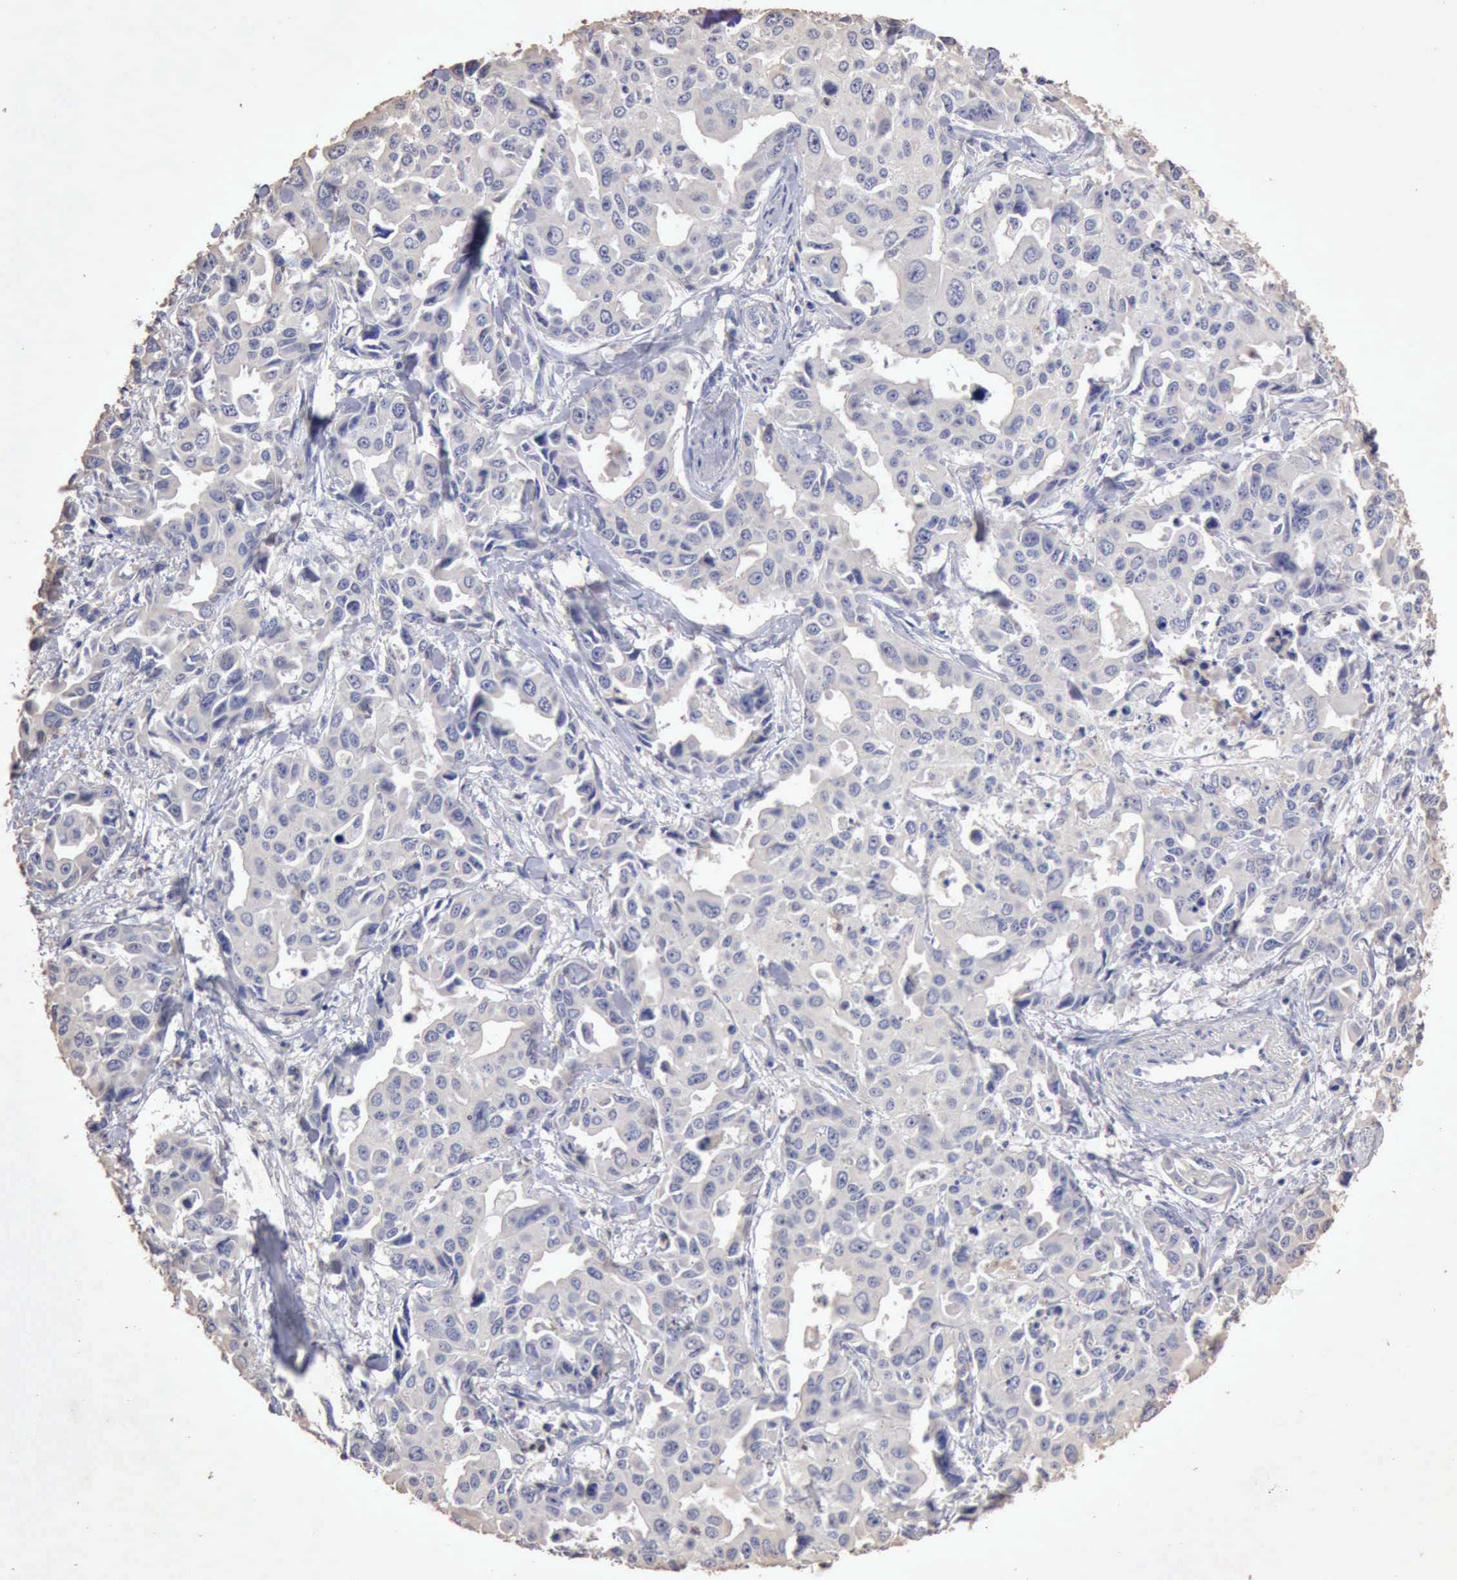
{"staining": {"intensity": "negative", "quantity": "none", "location": "none"}, "tissue": "lung cancer", "cell_type": "Tumor cells", "image_type": "cancer", "snomed": [{"axis": "morphology", "description": "Adenocarcinoma, NOS"}, {"axis": "topography", "description": "Lung"}], "caption": "Tumor cells are negative for protein expression in human lung cancer.", "gene": "KRT6B", "patient": {"sex": "male", "age": 64}}